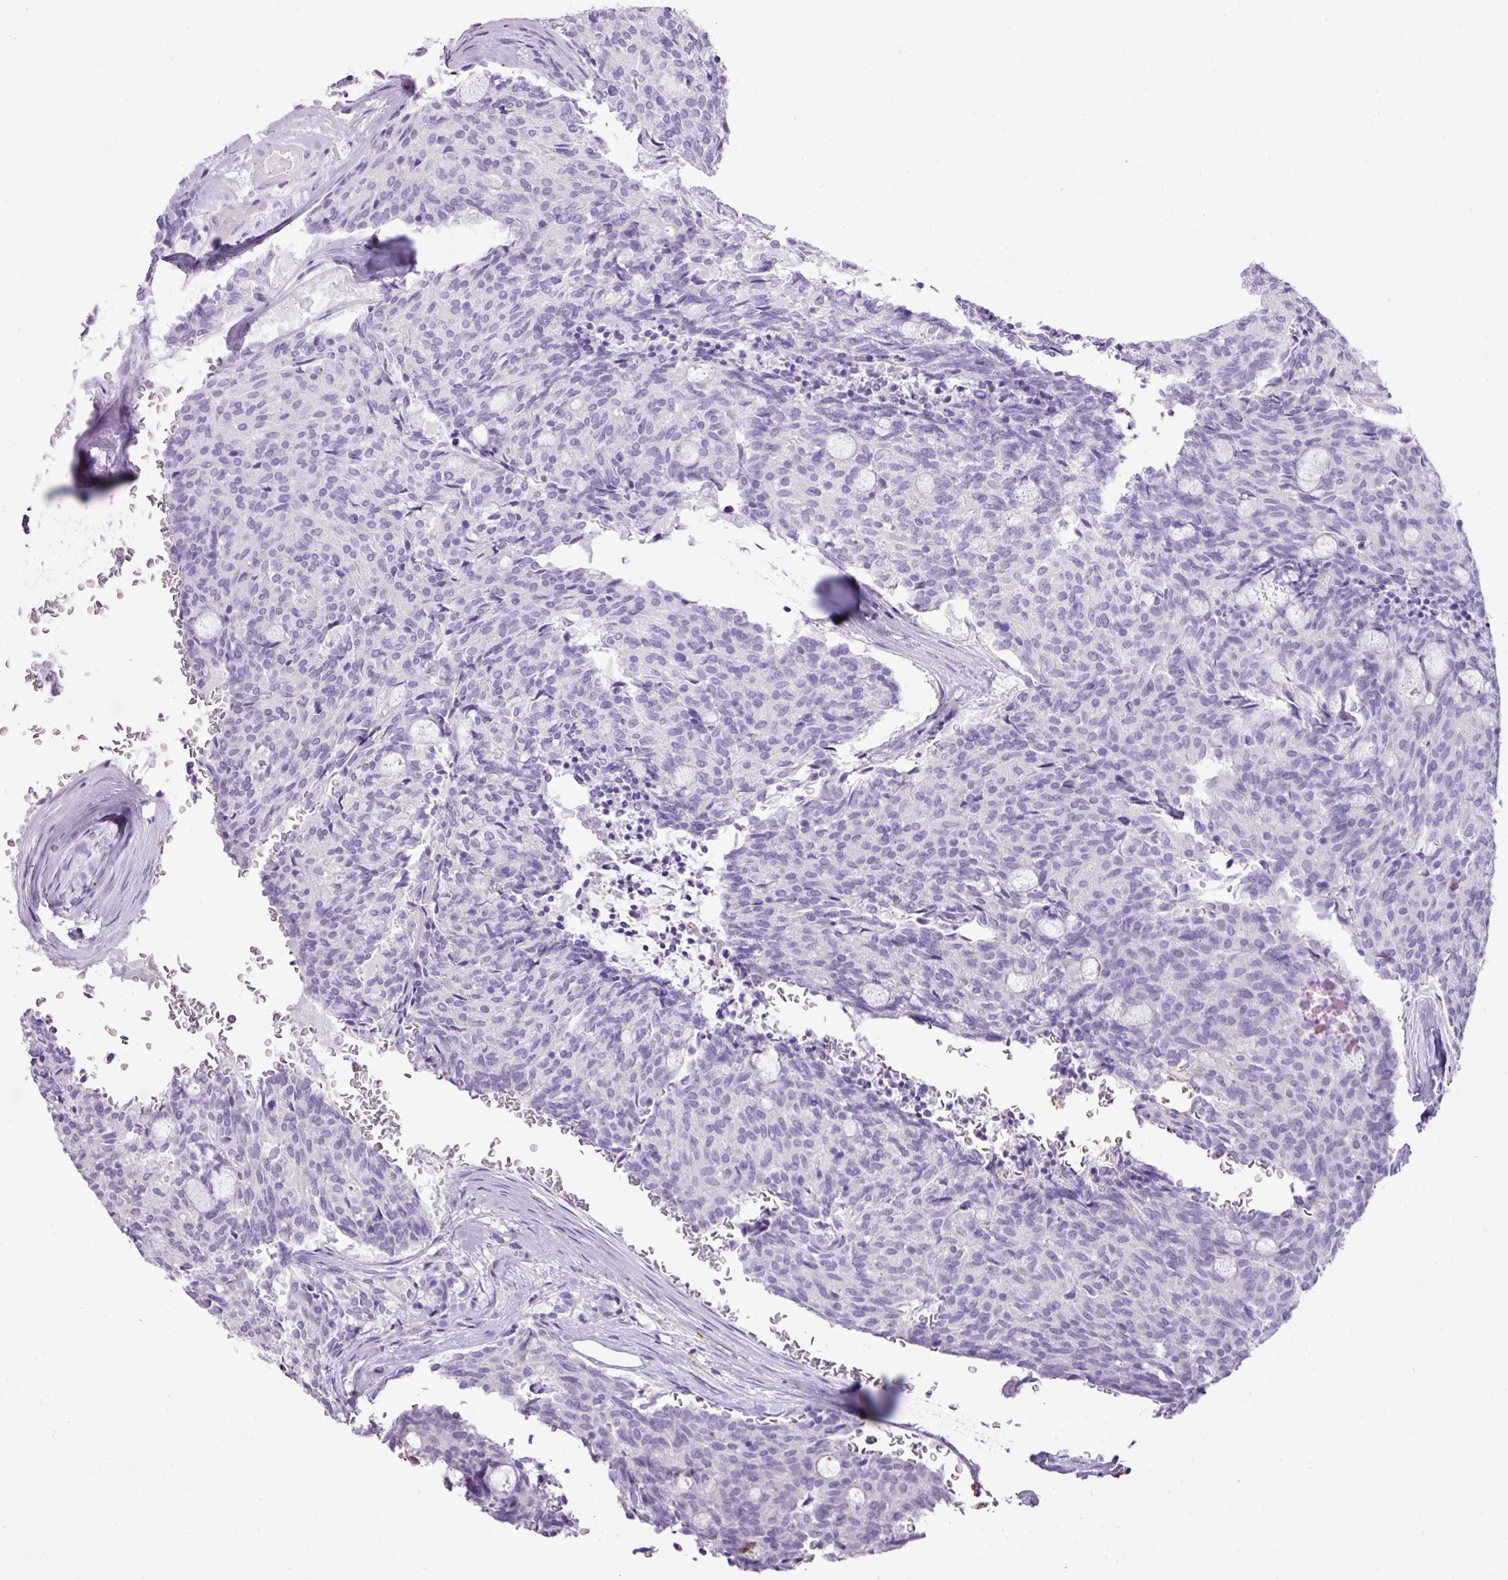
{"staining": {"intensity": "negative", "quantity": "none", "location": "none"}, "tissue": "carcinoid", "cell_type": "Tumor cells", "image_type": "cancer", "snomed": [{"axis": "morphology", "description": "Carcinoid, malignant, NOS"}, {"axis": "topography", "description": "Pancreas"}], "caption": "Tumor cells are negative for brown protein staining in carcinoid.", "gene": "KCNJ11", "patient": {"sex": "female", "age": 54}}